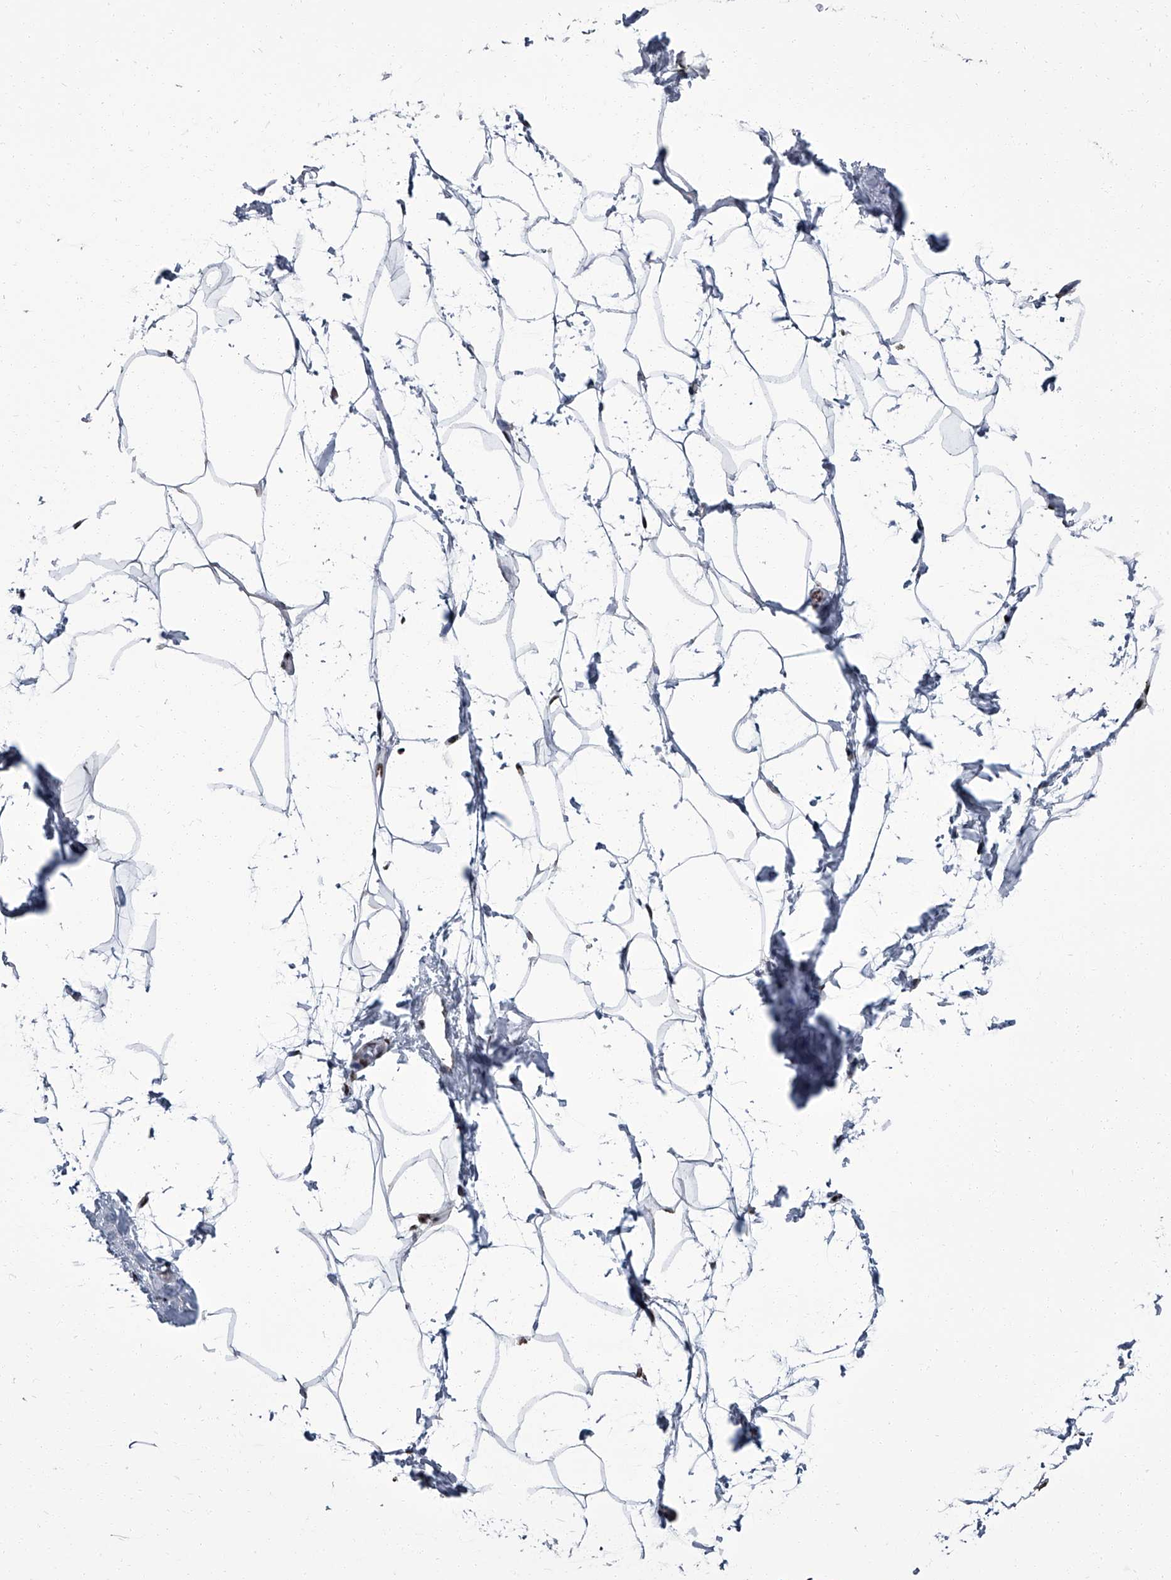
{"staining": {"intensity": "moderate", "quantity": "25%-75%", "location": "nuclear"}, "tissue": "breast", "cell_type": "Adipocytes", "image_type": "normal", "snomed": [{"axis": "morphology", "description": "Normal tissue, NOS"}, {"axis": "morphology", "description": "Lobular carcinoma"}, {"axis": "topography", "description": "Breast"}], "caption": "A photomicrograph of breast stained for a protein demonstrates moderate nuclear brown staining in adipocytes.", "gene": "ZNF518B", "patient": {"sex": "female", "age": 62}}